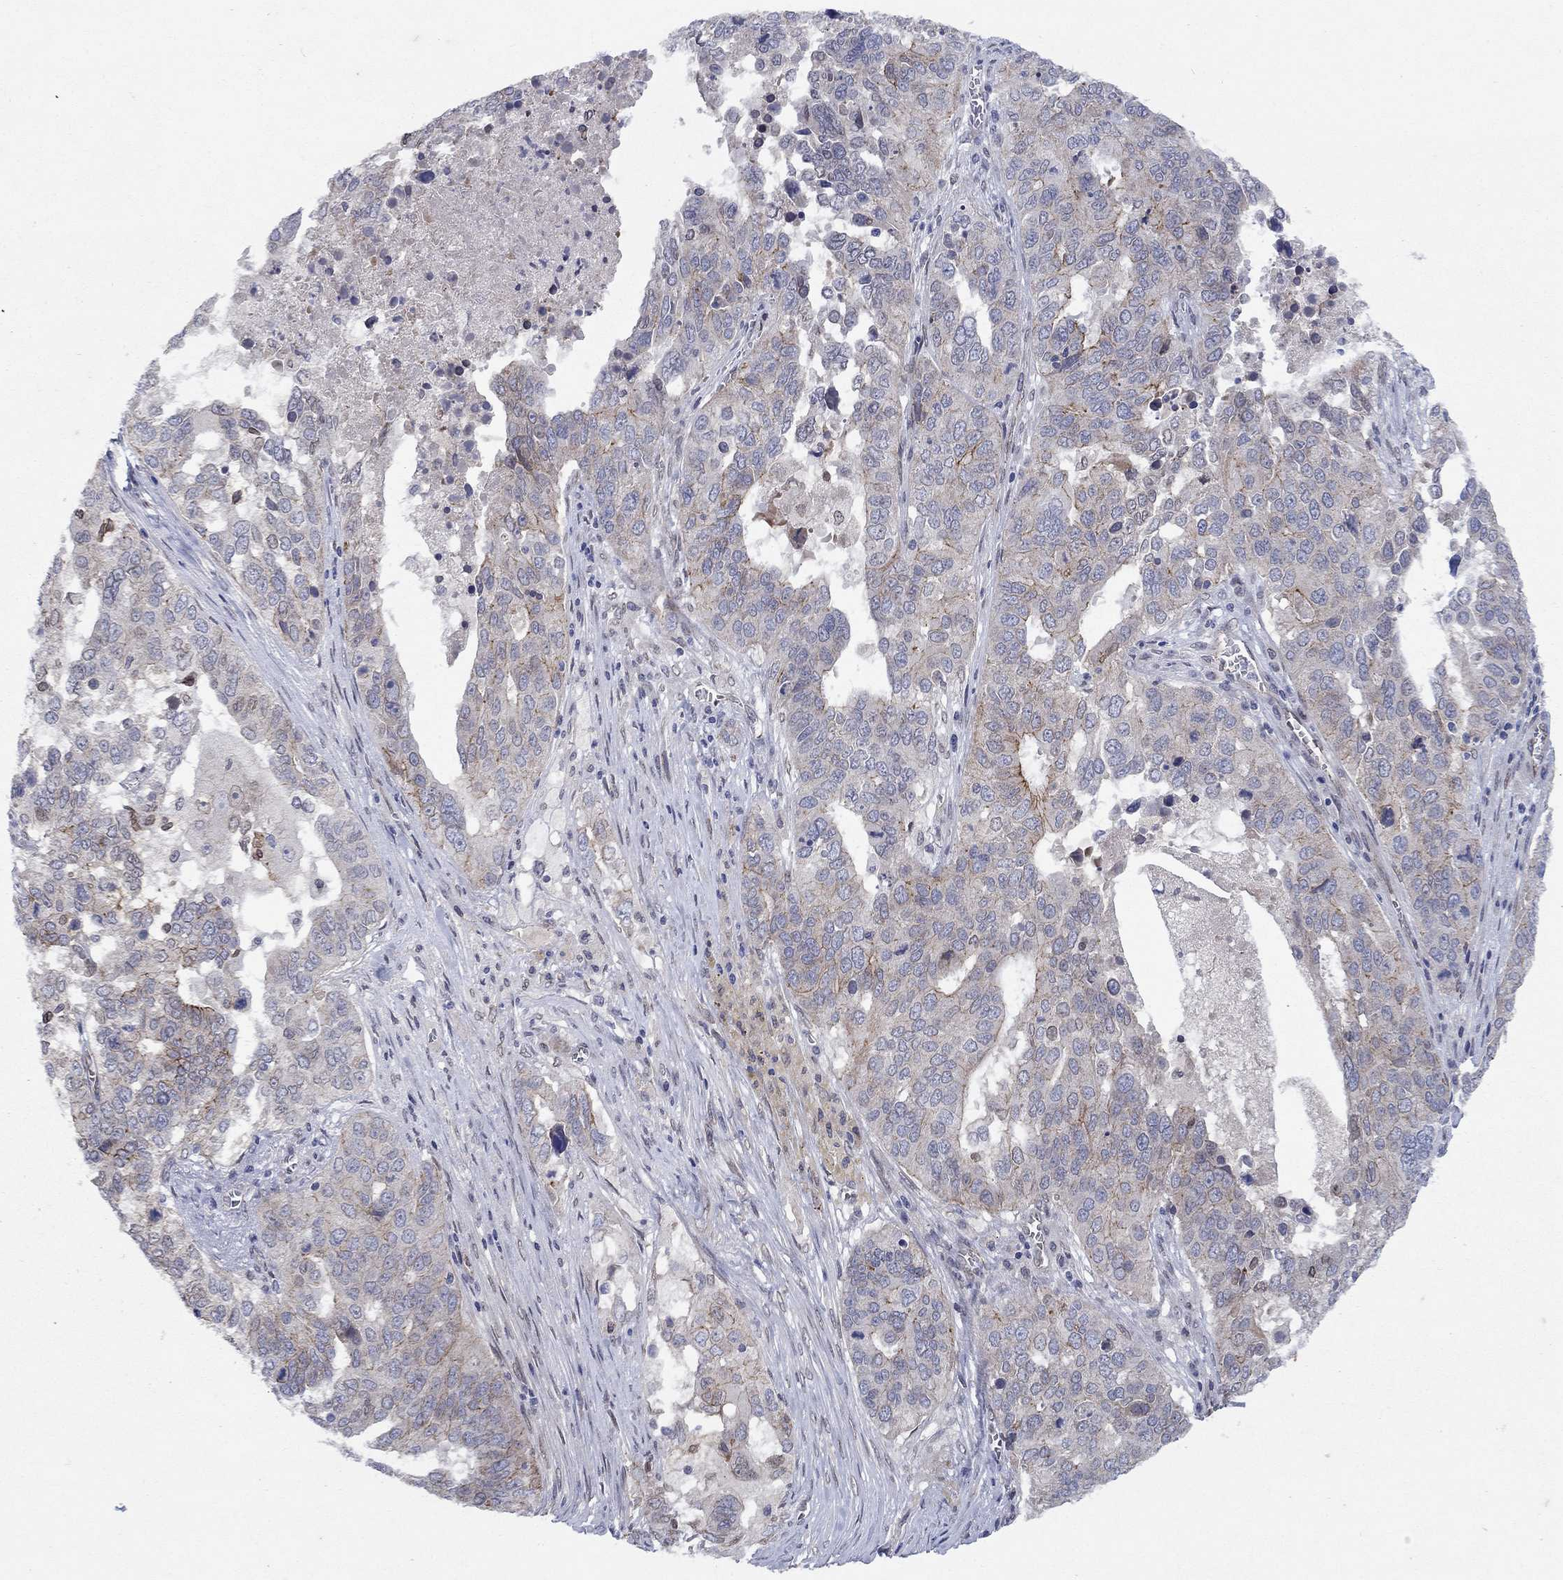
{"staining": {"intensity": "strong", "quantity": "<25%", "location": "cytoplasmic/membranous"}, "tissue": "ovarian cancer", "cell_type": "Tumor cells", "image_type": "cancer", "snomed": [{"axis": "morphology", "description": "Carcinoma, endometroid"}, {"axis": "topography", "description": "Soft tissue"}, {"axis": "topography", "description": "Ovary"}], "caption": "Brown immunohistochemical staining in human ovarian cancer (endometroid carcinoma) exhibits strong cytoplasmic/membranous positivity in approximately <25% of tumor cells.", "gene": "EMC9", "patient": {"sex": "female", "age": 52}}